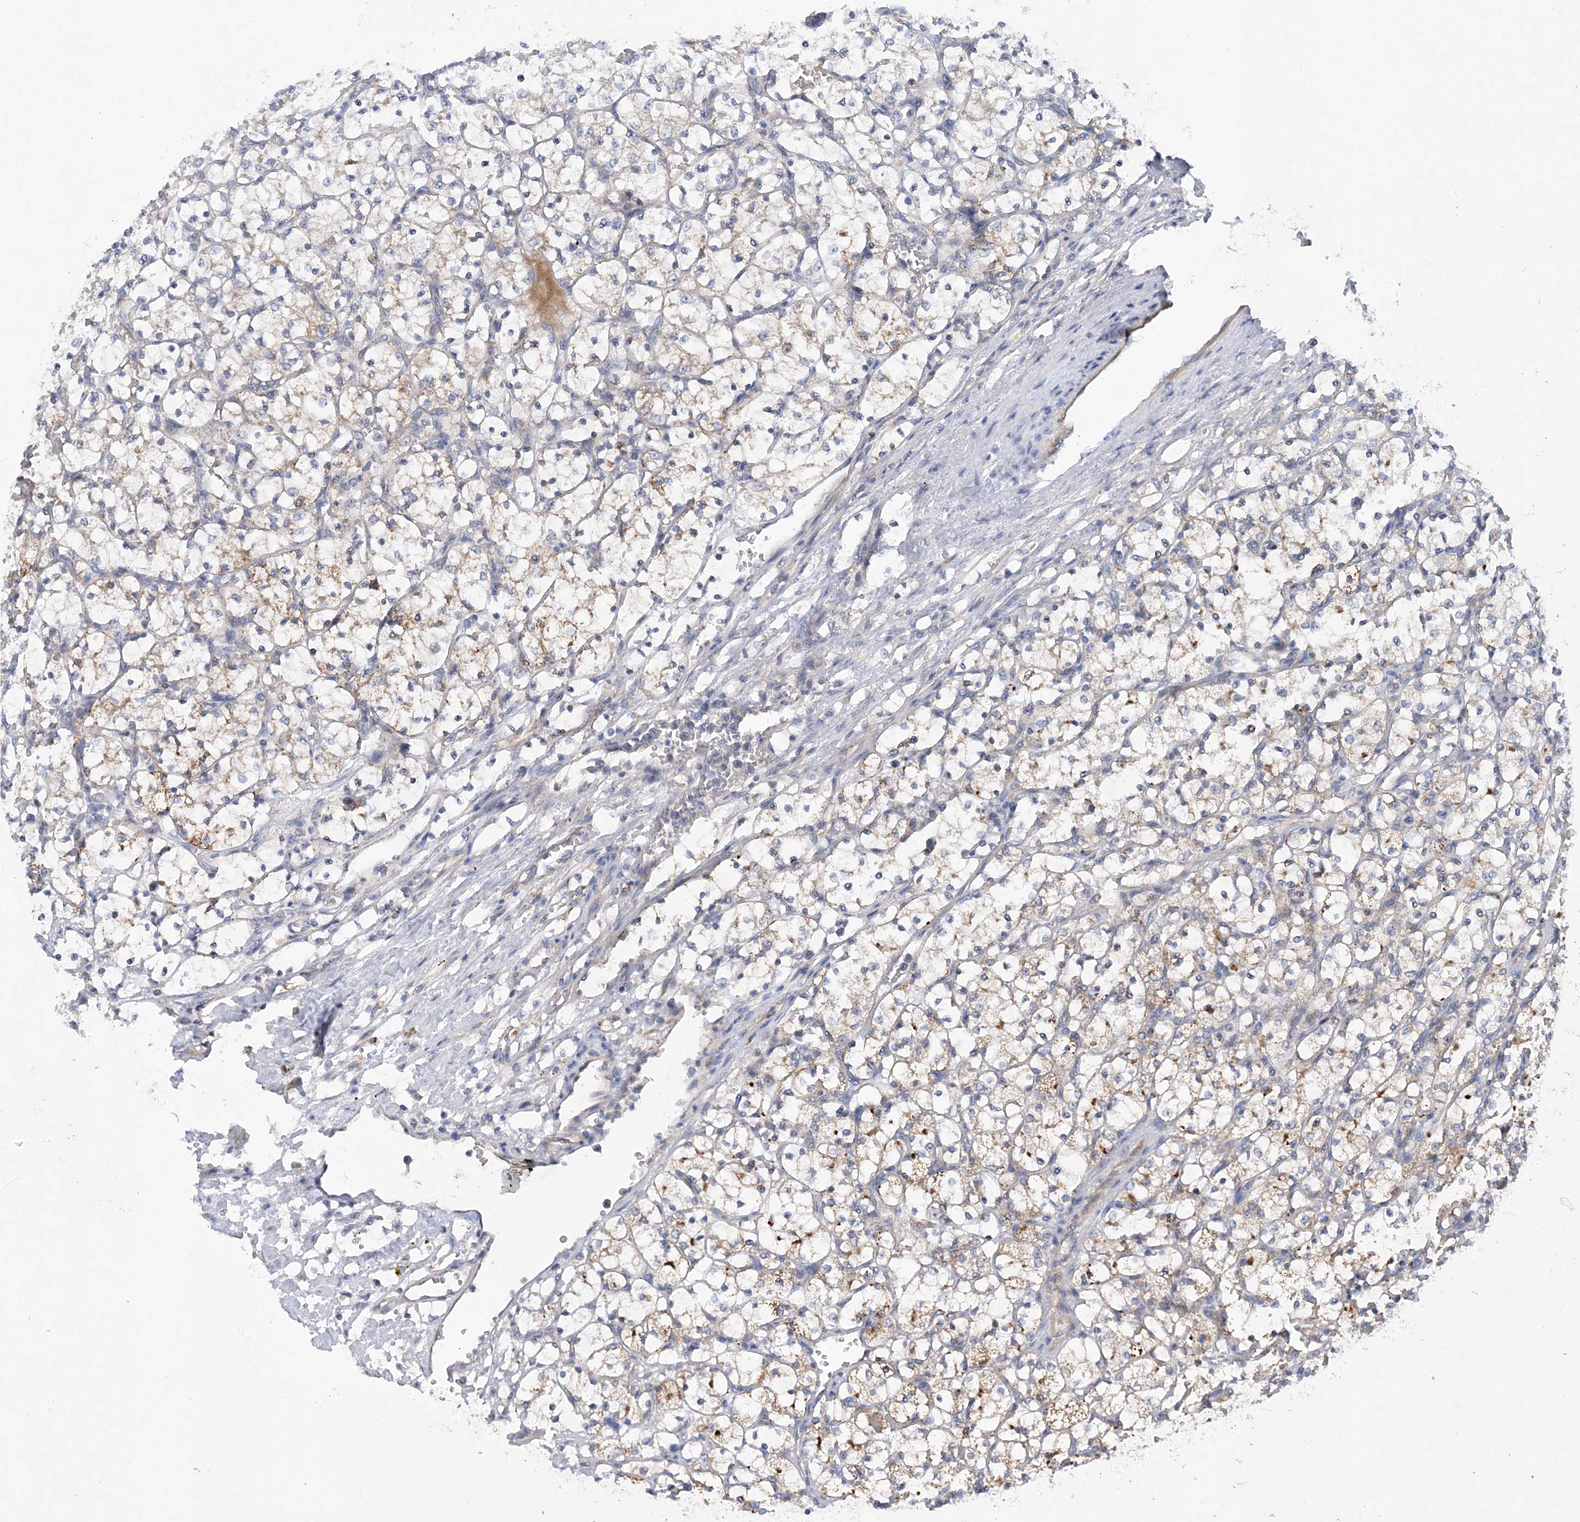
{"staining": {"intensity": "moderate", "quantity": "<25%", "location": "cytoplasmic/membranous"}, "tissue": "renal cancer", "cell_type": "Tumor cells", "image_type": "cancer", "snomed": [{"axis": "morphology", "description": "Adenocarcinoma, NOS"}, {"axis": "topography", "description": "Kidney"}], "caption": "Immunohistochemistry histopathology image of human adenocarcinoma (renal) stained for a protein (brown), which reveals low levels of moderate cytoplasmic/membranous staining in about <25% of tumor cells.", "gene": "TRAPPC13", "patient": {"sex": "female", "age": 69}}